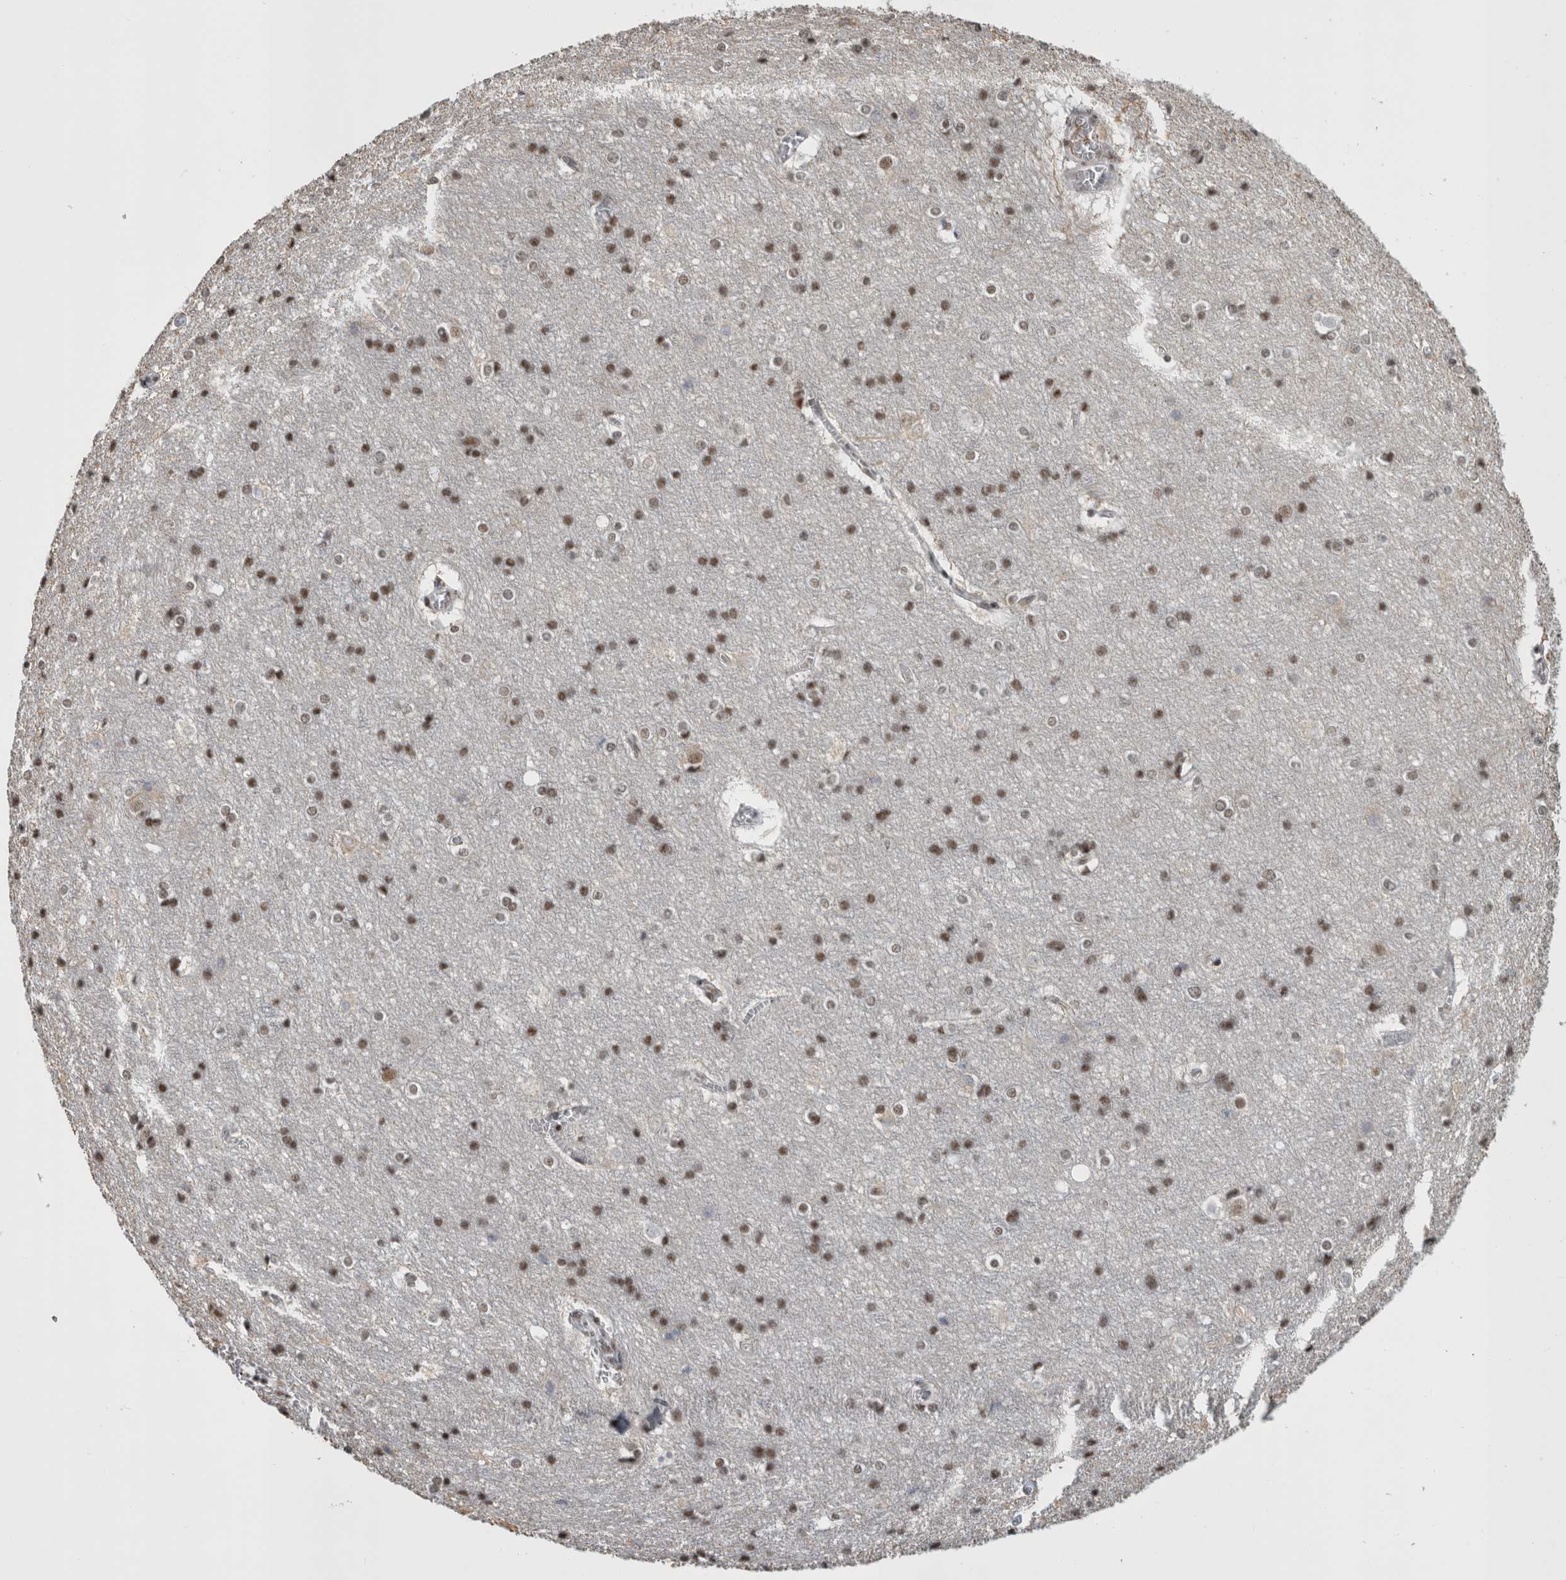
{"staining": {"intensity": "weak", "quantity": "25%-75%", "location": "nuclear"}, "tissue": "cerebral cortex", "cell_type": "Endothelial cells", "image_type": "normal", "snomed": [{"axis": "morphology", "description": "Normal tissue, NOS"}, {"axis": "topography", "description": "Cerebral cortex"}], "caption": "Protein expression by immunohistochemistry displays weak nuclear staining in about 25%-75% of endothelial cells in normal cerebral cortex. Immunohistochemistry (ihc) stains the protein of interest in brown and the nuclei are stained blue.", "gene": "ARID4B", "patient": {"sex": "male", "age": 54}}